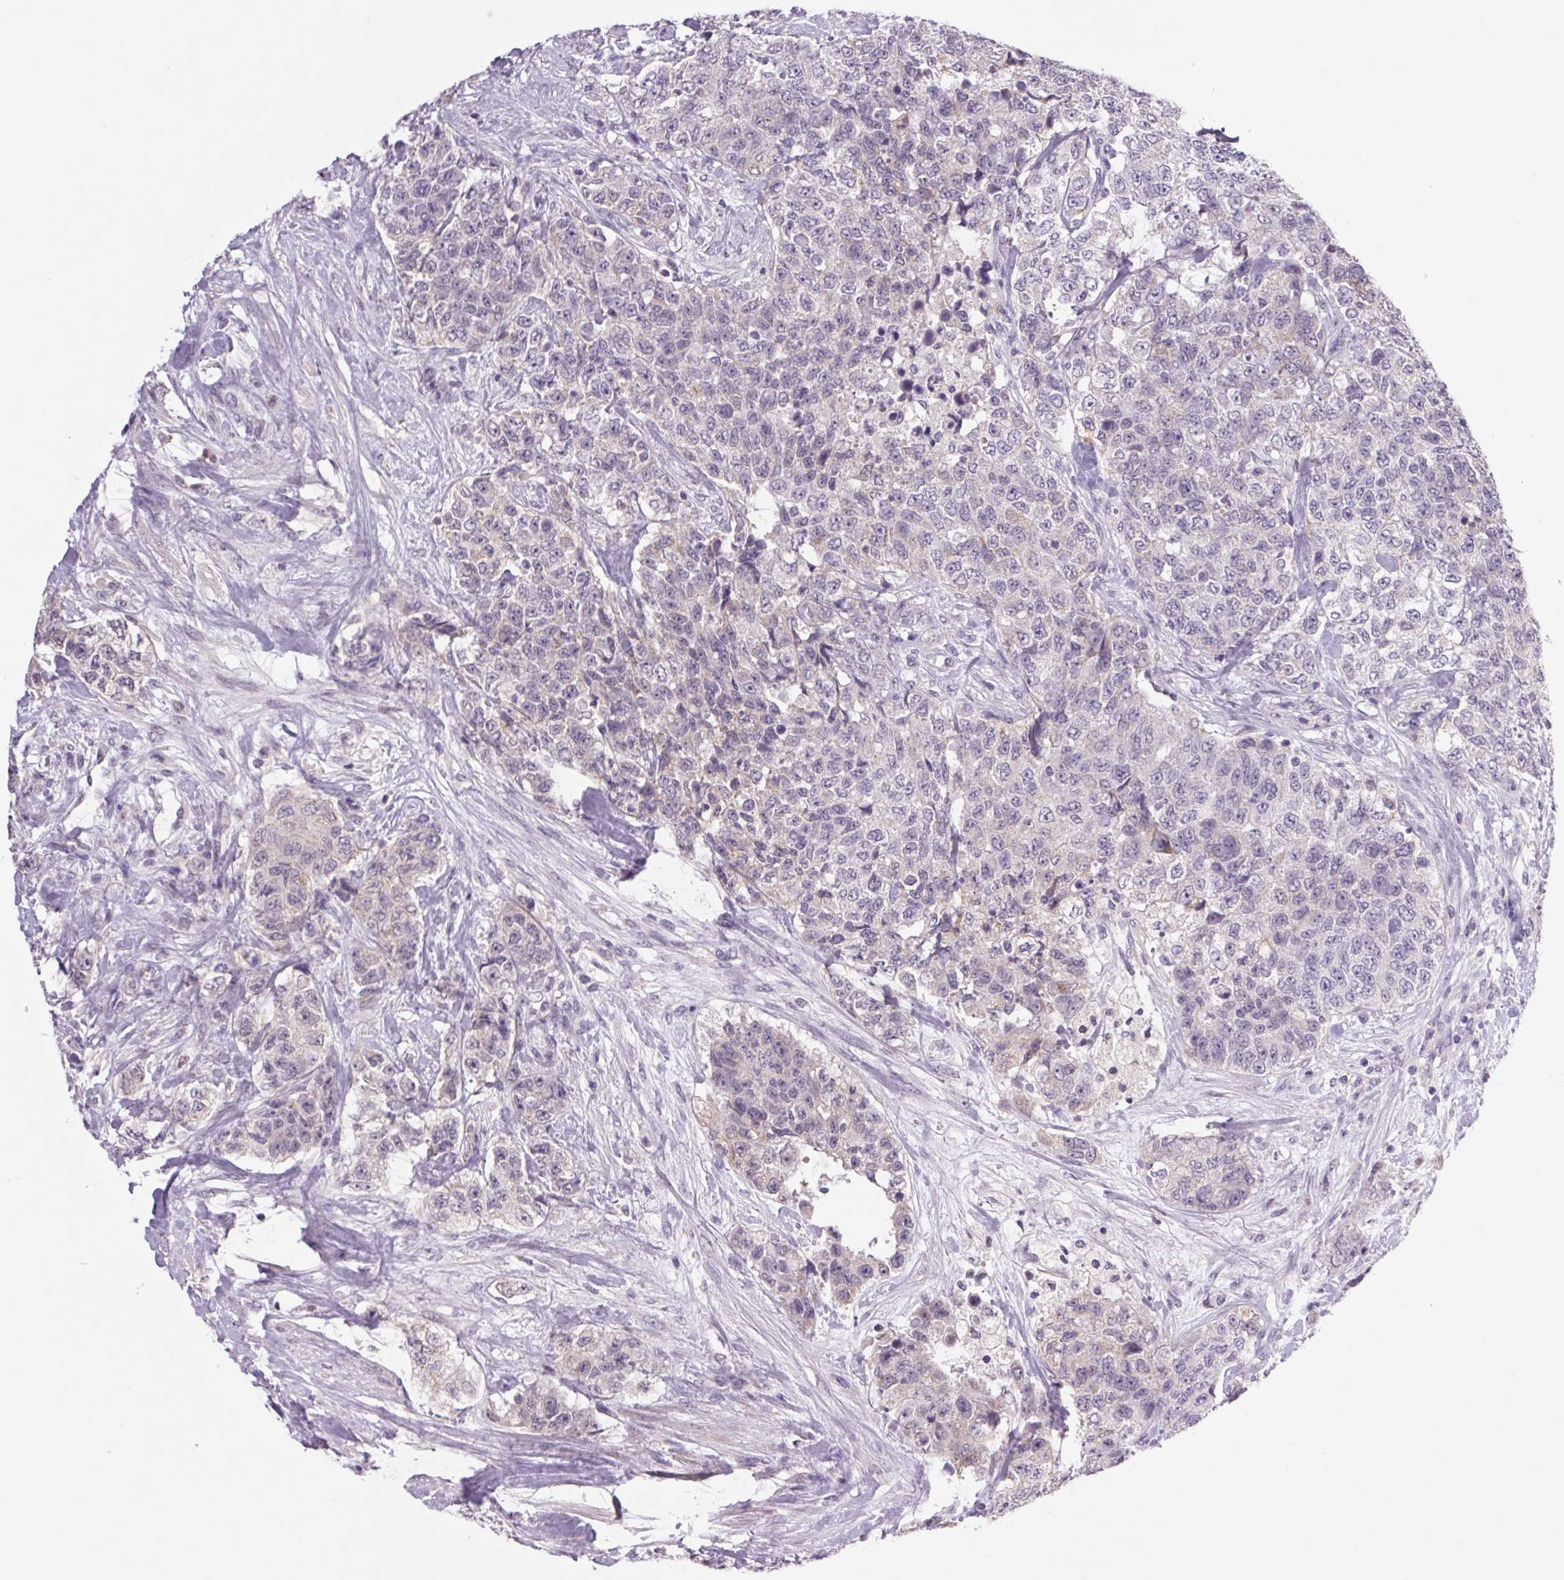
{"staining": {"intensity": "negative", "quantity": "none", "location": "none"}, "tissue": "urothelial cancer", "cell_type": "Tumor cells", "image_type": "cancer", "snomed": [{"axis": "morphology", "description": "Urothelial carcinoma, High grade"}, {"axis": "topography", "description": "Urinary bladder"}], "caption": "This micrograph is of urothelial carcinoma (high-grade) stained with IHC to label a protein in brown with the nuclei are counter-stained blue. There is no staining in tumor cells. Brightfield microscopy of IHC stained with DAB (brown) and hematoxylin (blue), captured at high magnification.", "gene": "TRDN", "patient": {"sex": "female", "age": 78}}